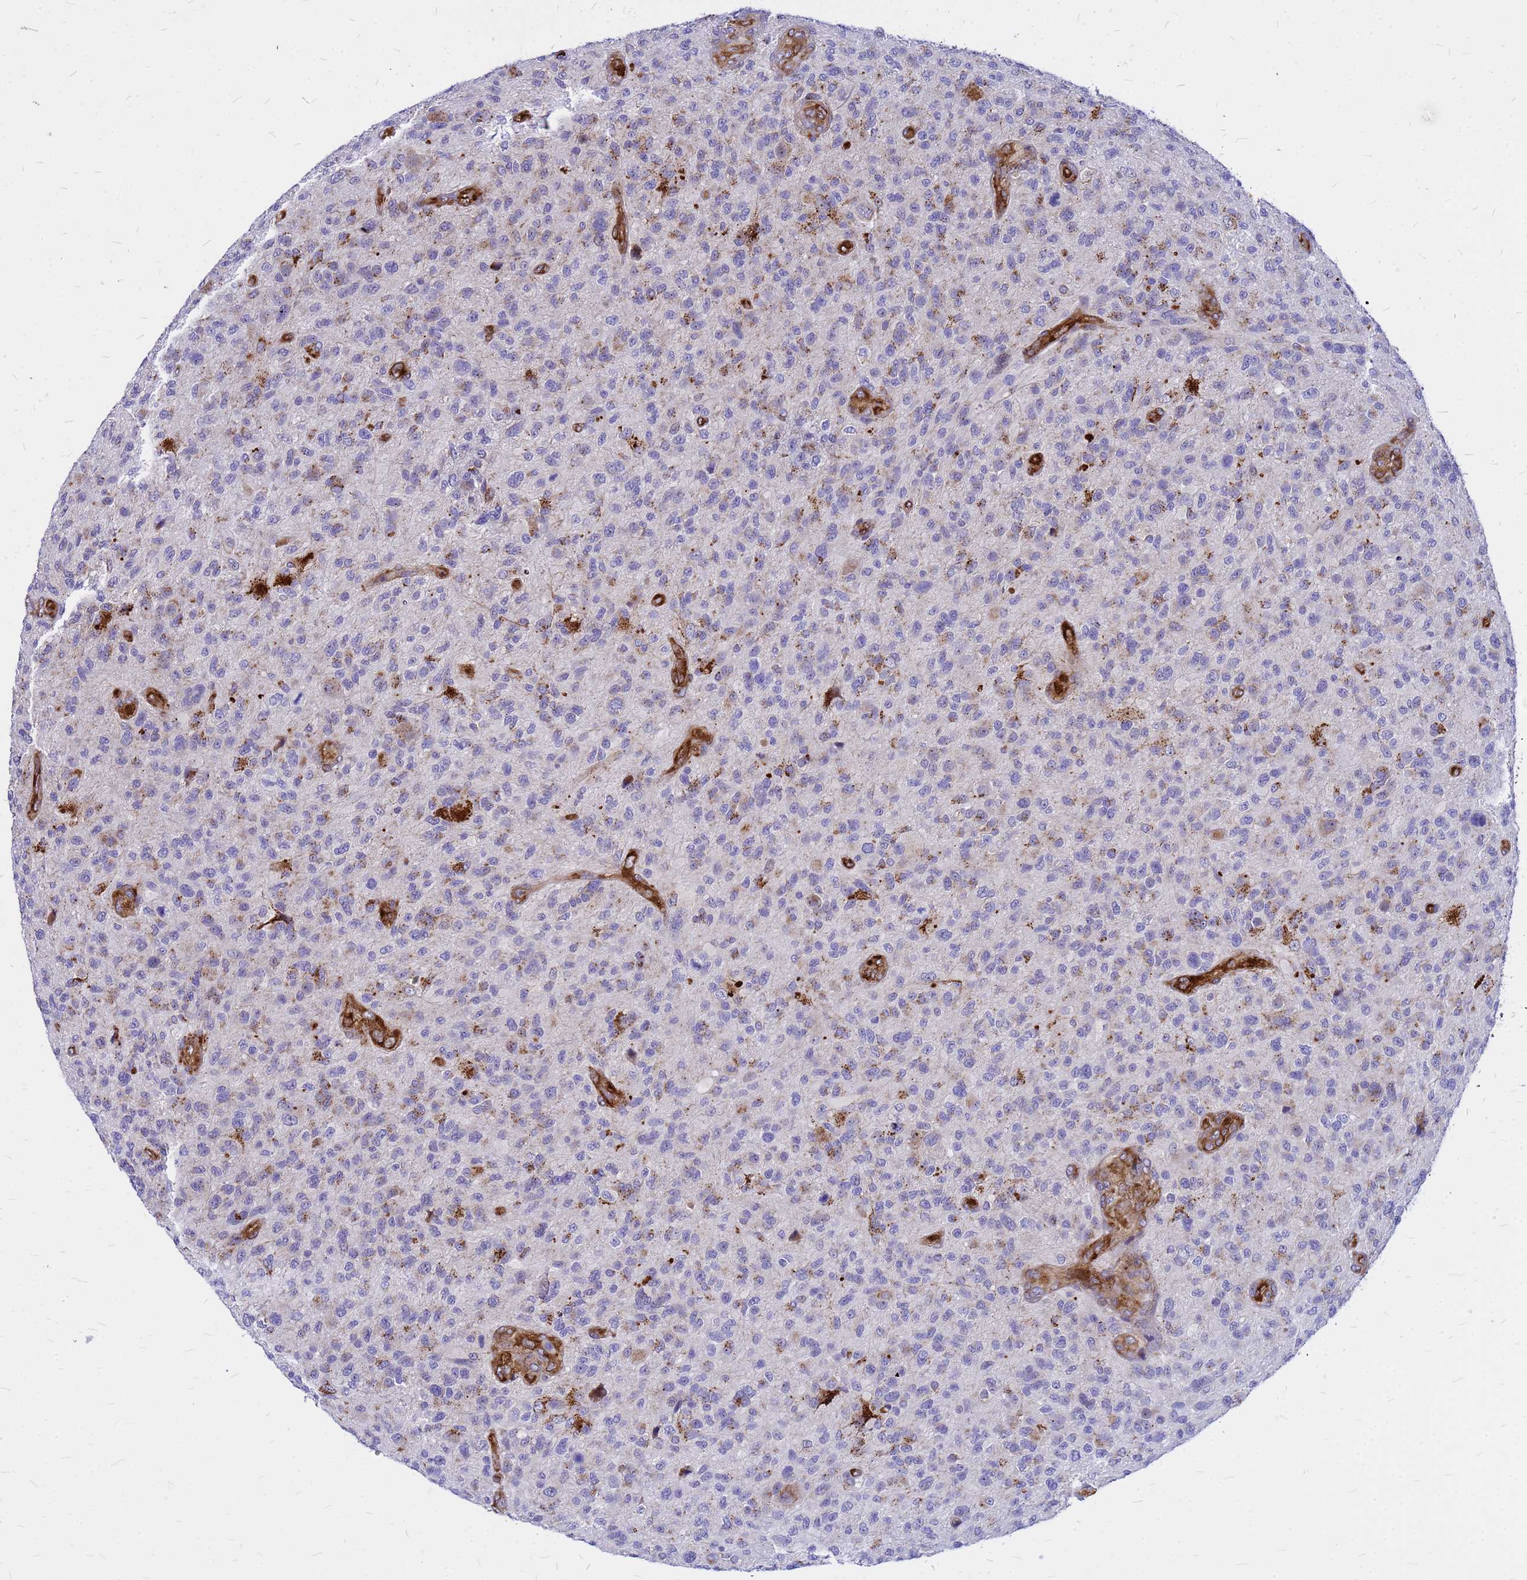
{"staining": {"intensity": "moderate", "quantity": "<25%", "location": "cytoplasmic/membranous"}, "tissue": "glioma", "cell_type": "Tumor cells", "image_type": "cancer", "snomed": [{"axis": "morphology", "description": "Glioma, malignant, High grade"}, {"axis": "topography", "description": "Brain"}], "caption": "High-power microscopy captured an IHC photomicrograph of malignant glioma (high-grade), revealing moderate cytoplasmic/membranous positivity in about <25% of tumor cells.", "gene": "NOSTRIN", "patient": {"sex": "male", "age": 47}}